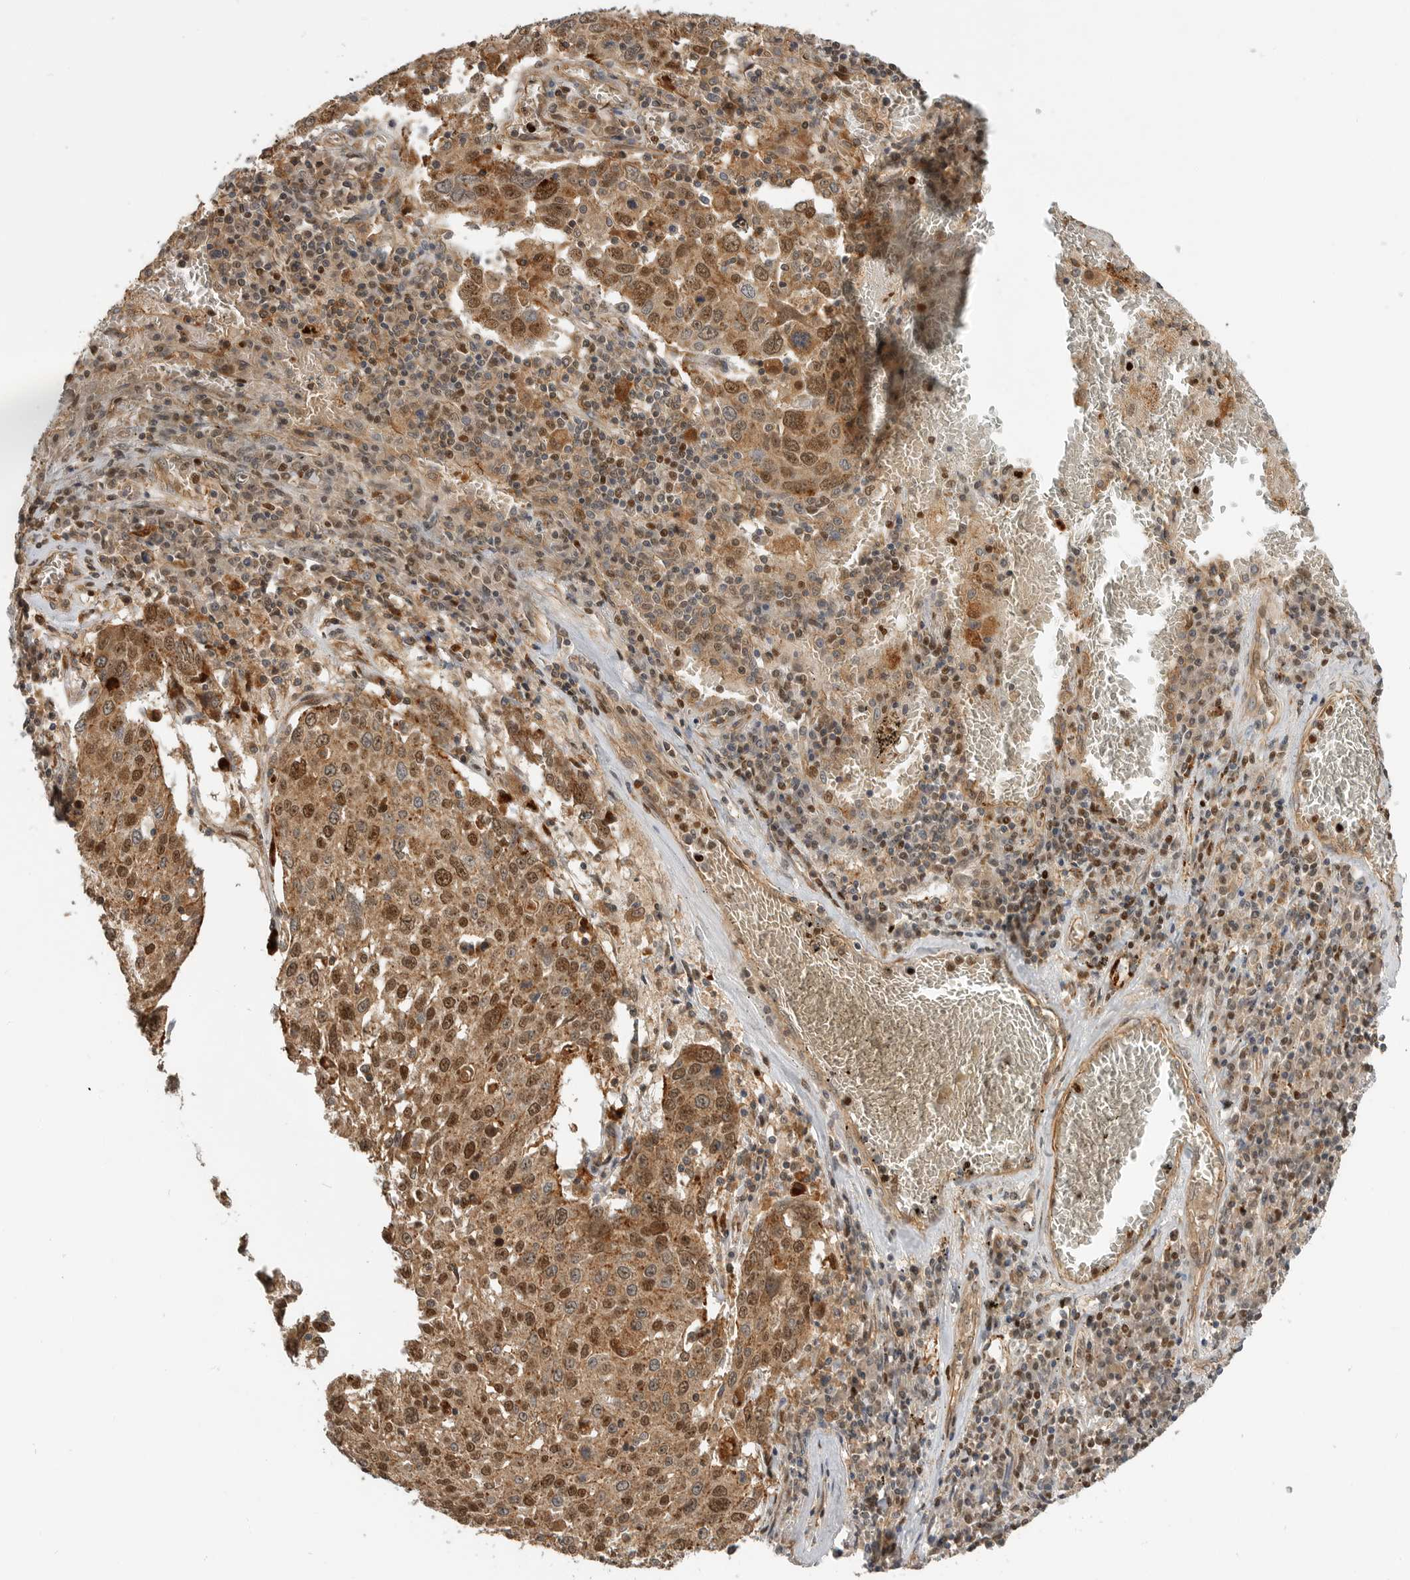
{"staining": {"intensity": "moderate", "quantity": ">75%", "location": "cytoplasmic/membranous,nuclear"}, "tissue": "lung cancer", "cell_type": "Tumor cells", "image_type": "cancer", "snomed": [{"axis": "morphology", "description": "Squamous cell carcinoma, NOS"}, {"axis": "topography", "description": "Lung"}], "caption": "The image reveals immunohistochemical staining of squamous cell carcinoma (lung). There is moderate cytoplasmic/membranous and nuclear positivity is identified in about >75% of tumor cells.", "gene": "STRAP", "patient": {"sex": "male", "age": 65}}